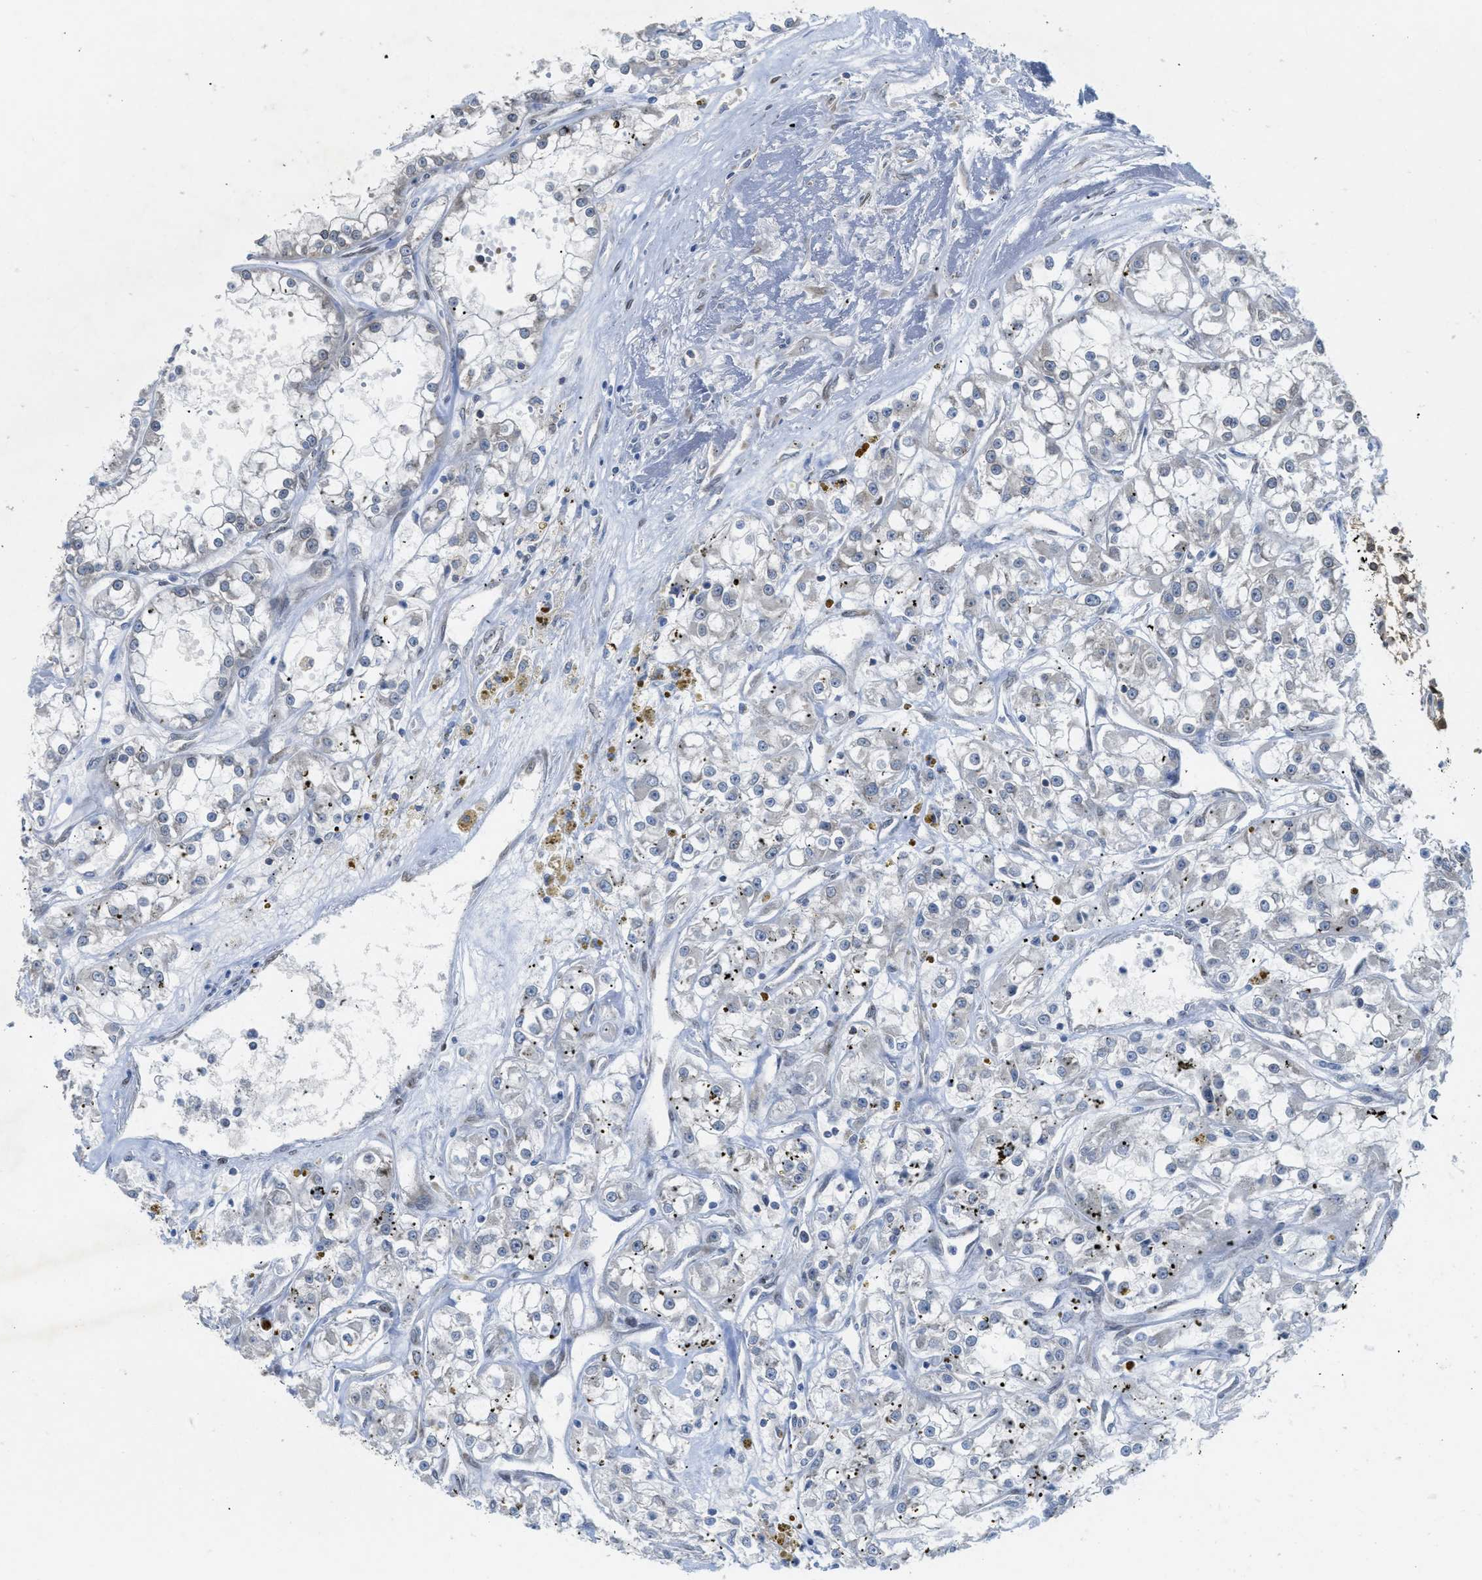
{"staining": {"intensity": "negative", "quantity": "none", "location": "none"}, "tissue": "renal cancer", "cell_type": "Tumor cells", "image_type": "cancer", "snomed": [{"axis": "morphology", "description": "Adenocarcinoma, NOS"}, {"axis": "topography", "description": "Kidney"}], "caption": "Adenocarcinoma (renal) stained for a protein using immunohistochemistry (IHC) demonstrates no expression tumor cells.", "gene": "EIF2AK3", "patient": {"sex": "female", "age": 52}}